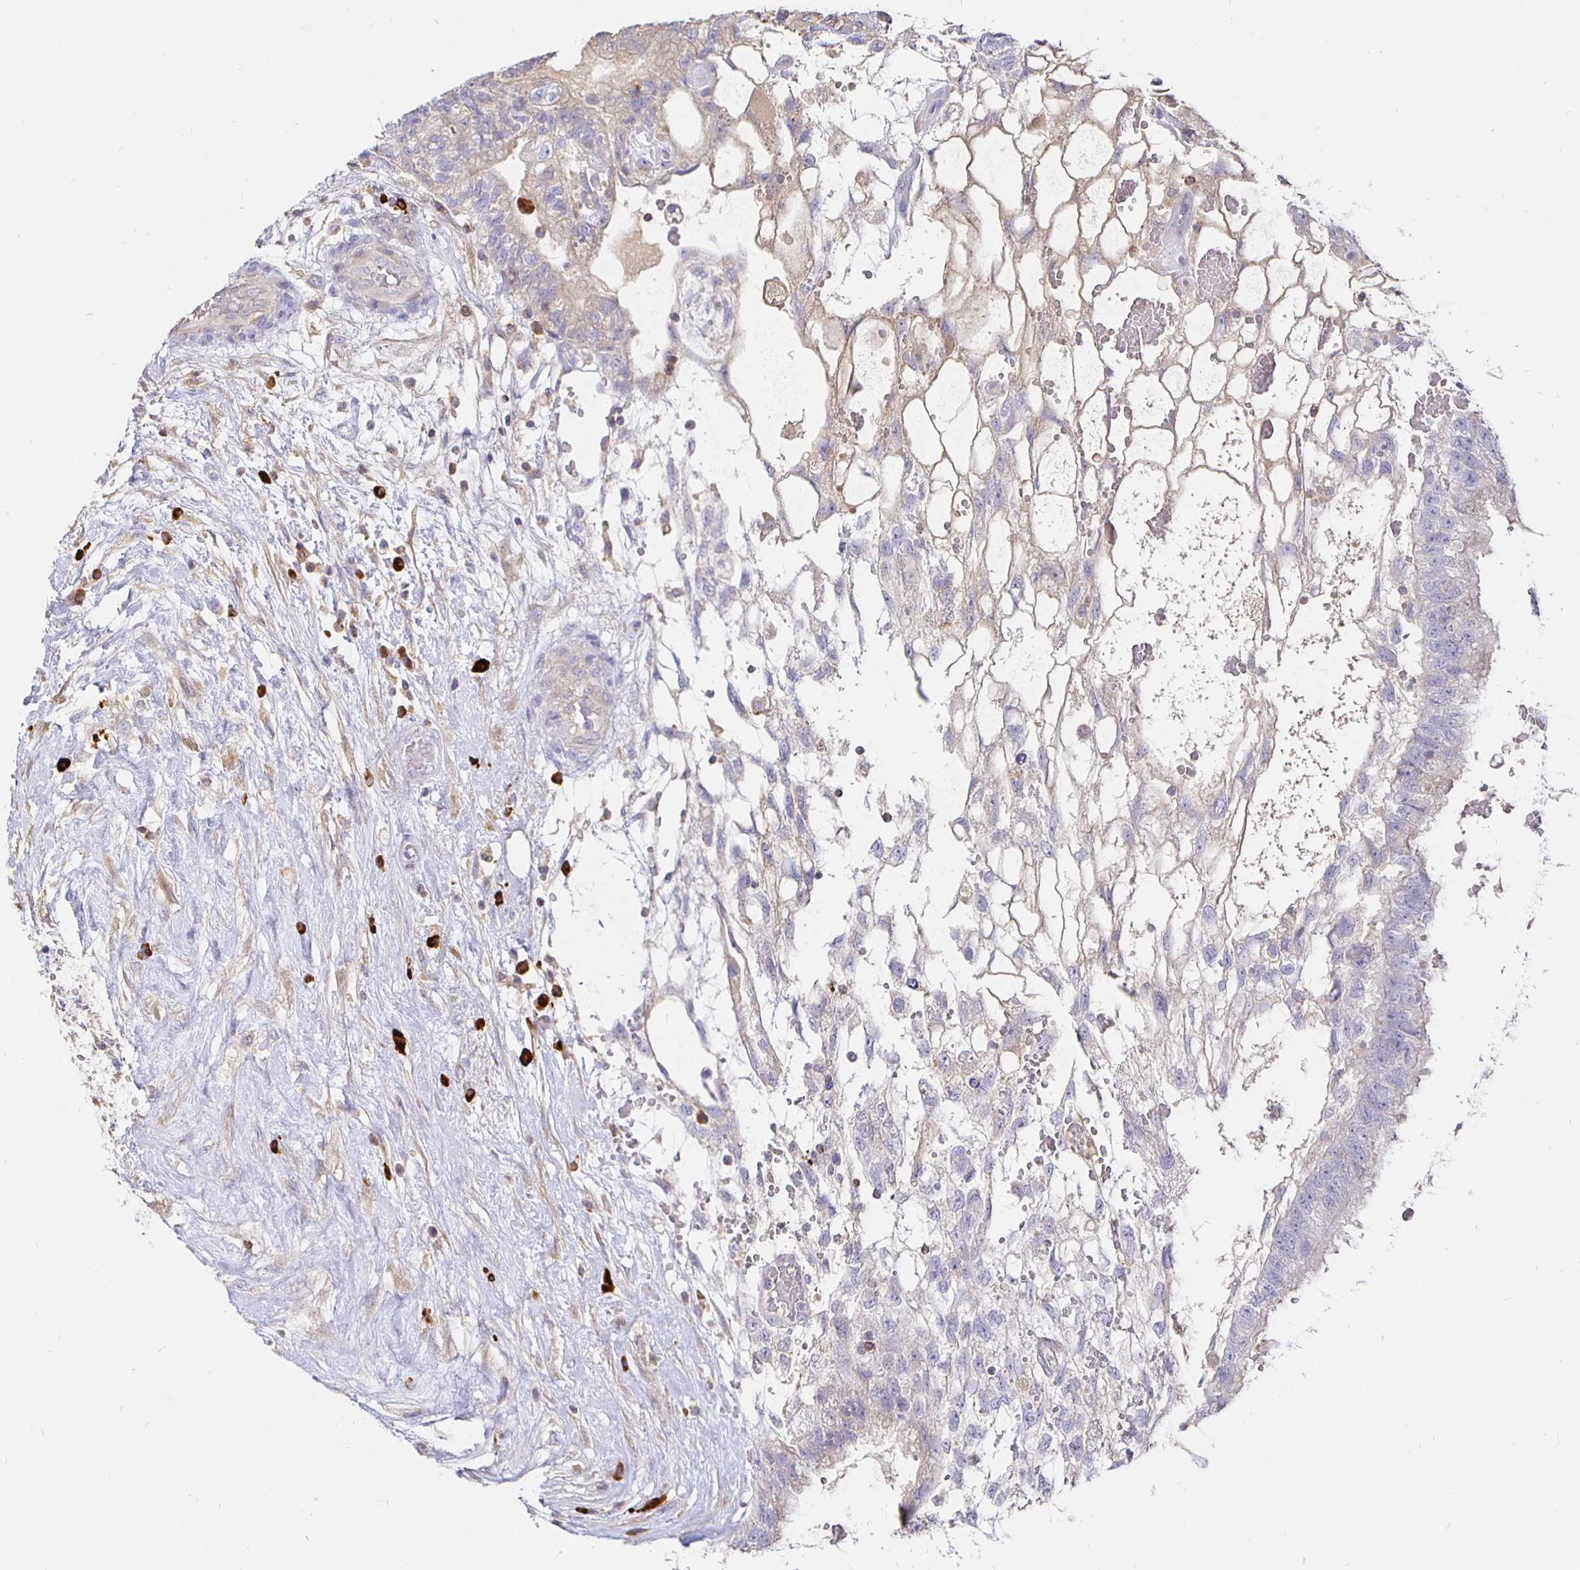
{"staining": {"intensity": "negative", "quantity": "none", "location": "none"}, "tissue": "testis cancer", "cell_type": "Tumor cells", "image_type": "cancer", "snomed": [{"axis": "morphology", "description": "Normal tissue, NOS"}, {"axis": "morphology", "description": "Carcinoma, Embryonal, NOS"}, {"axis": "topography", "description": "Testis"}], "caption": "DAB immunohistochemical staining of testis cancer exhibits no significant positivity in tumor cells. (DAB (3,3'-diaminobenzidine) IHC with hematoxylin counter stain).", "gene": "CXCR3", "patient": {"sex": "male", "age": 32}}